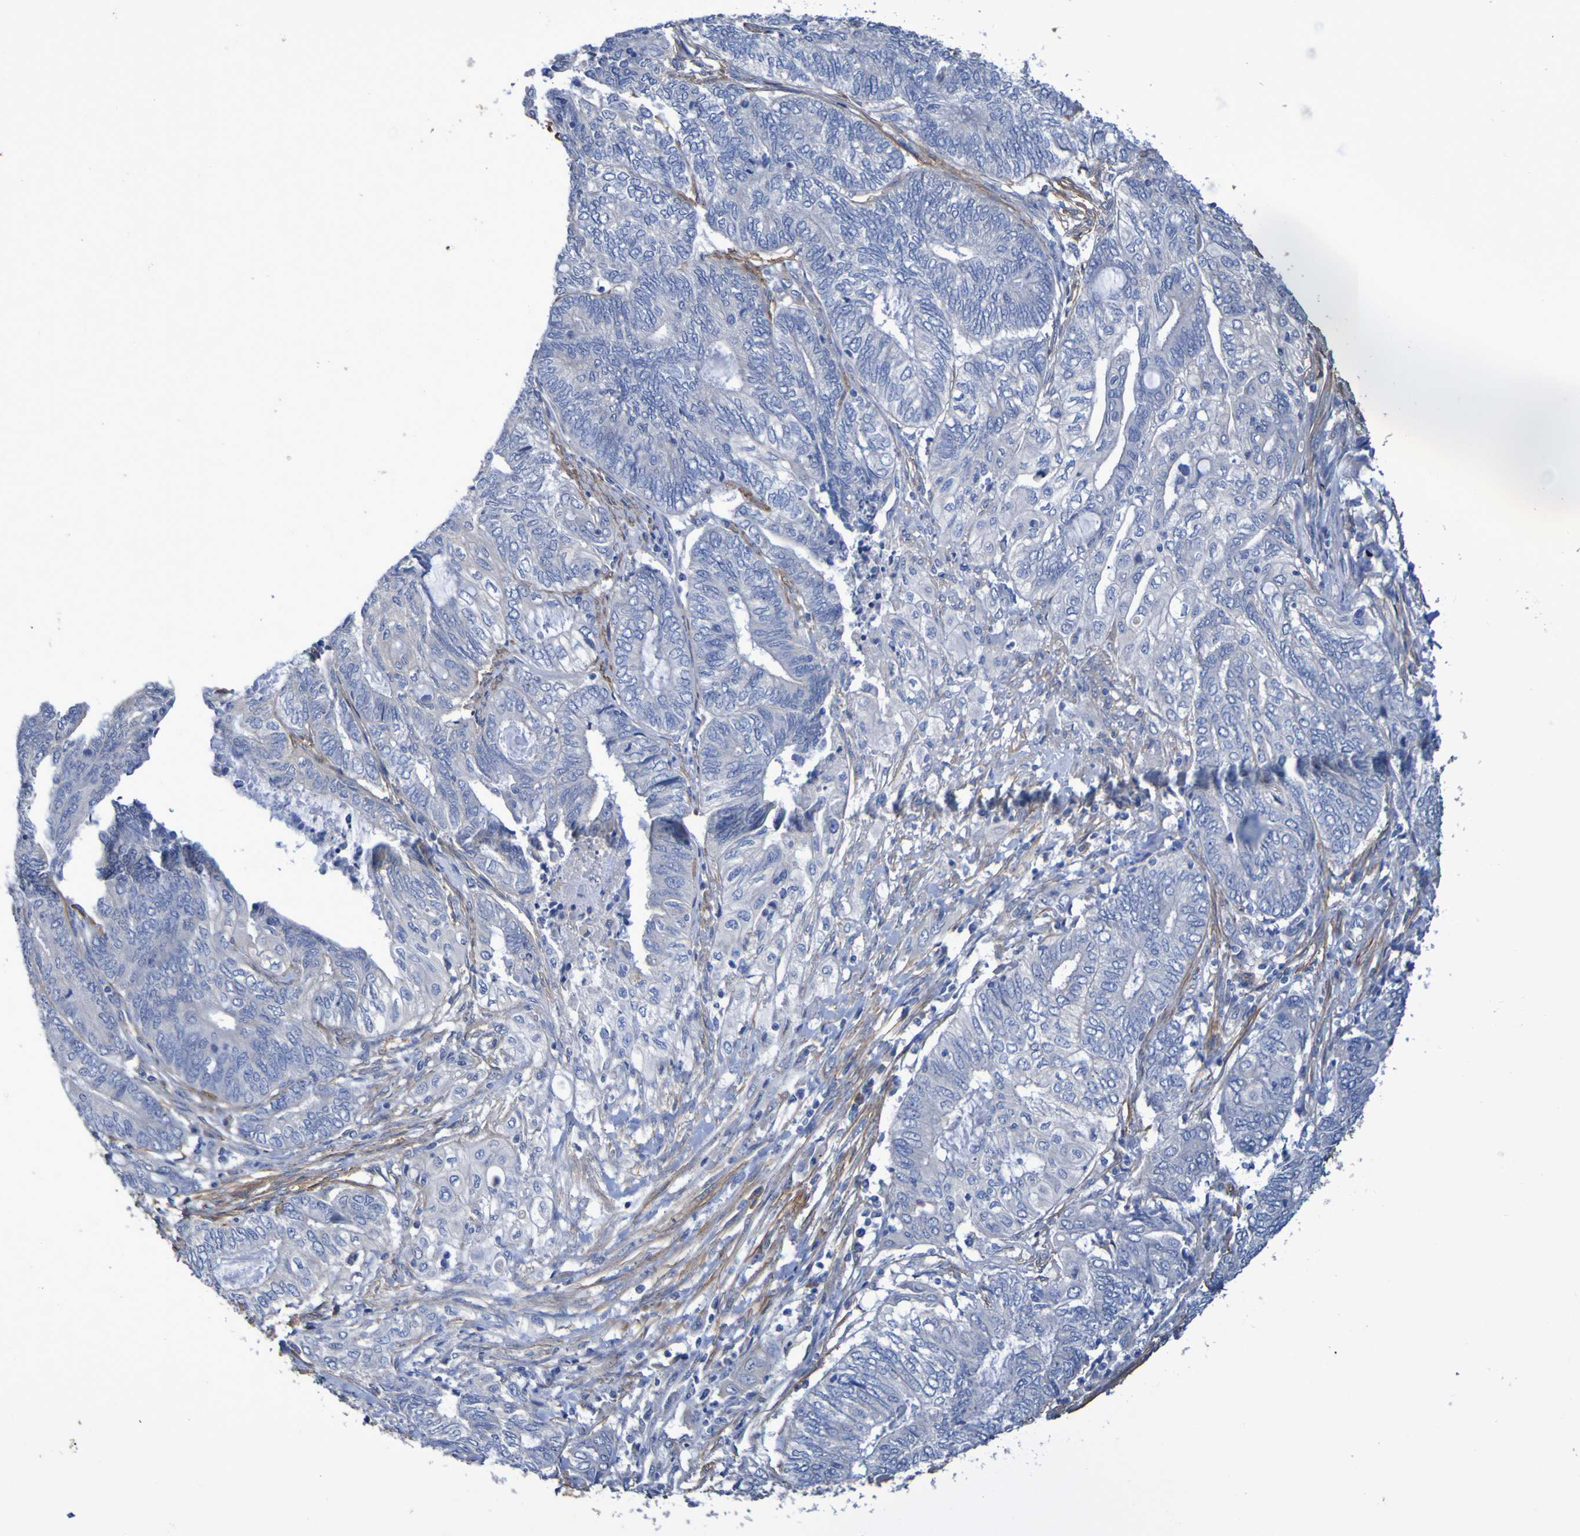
{"staining": {"intensity": "negative", "quantity": "none", "location": "none"}, "tissue": "endometrial cancer", "cell_type": "Tumor cells", "image_type": "cancer", "snomed": [{"axis": "morphology", "description": "Adenocarcinoma, NOS"}, {"axis": "topography", "description": "Uterus"}, {"axis": "topography", "description": "Endometrium"}], "caption": "This is an immunohistochemistry image of human endometrial cancer. There is no expression in tumor cells.", "gene": "SRPRB", "patient": {"sex": "female", "age": 70}}